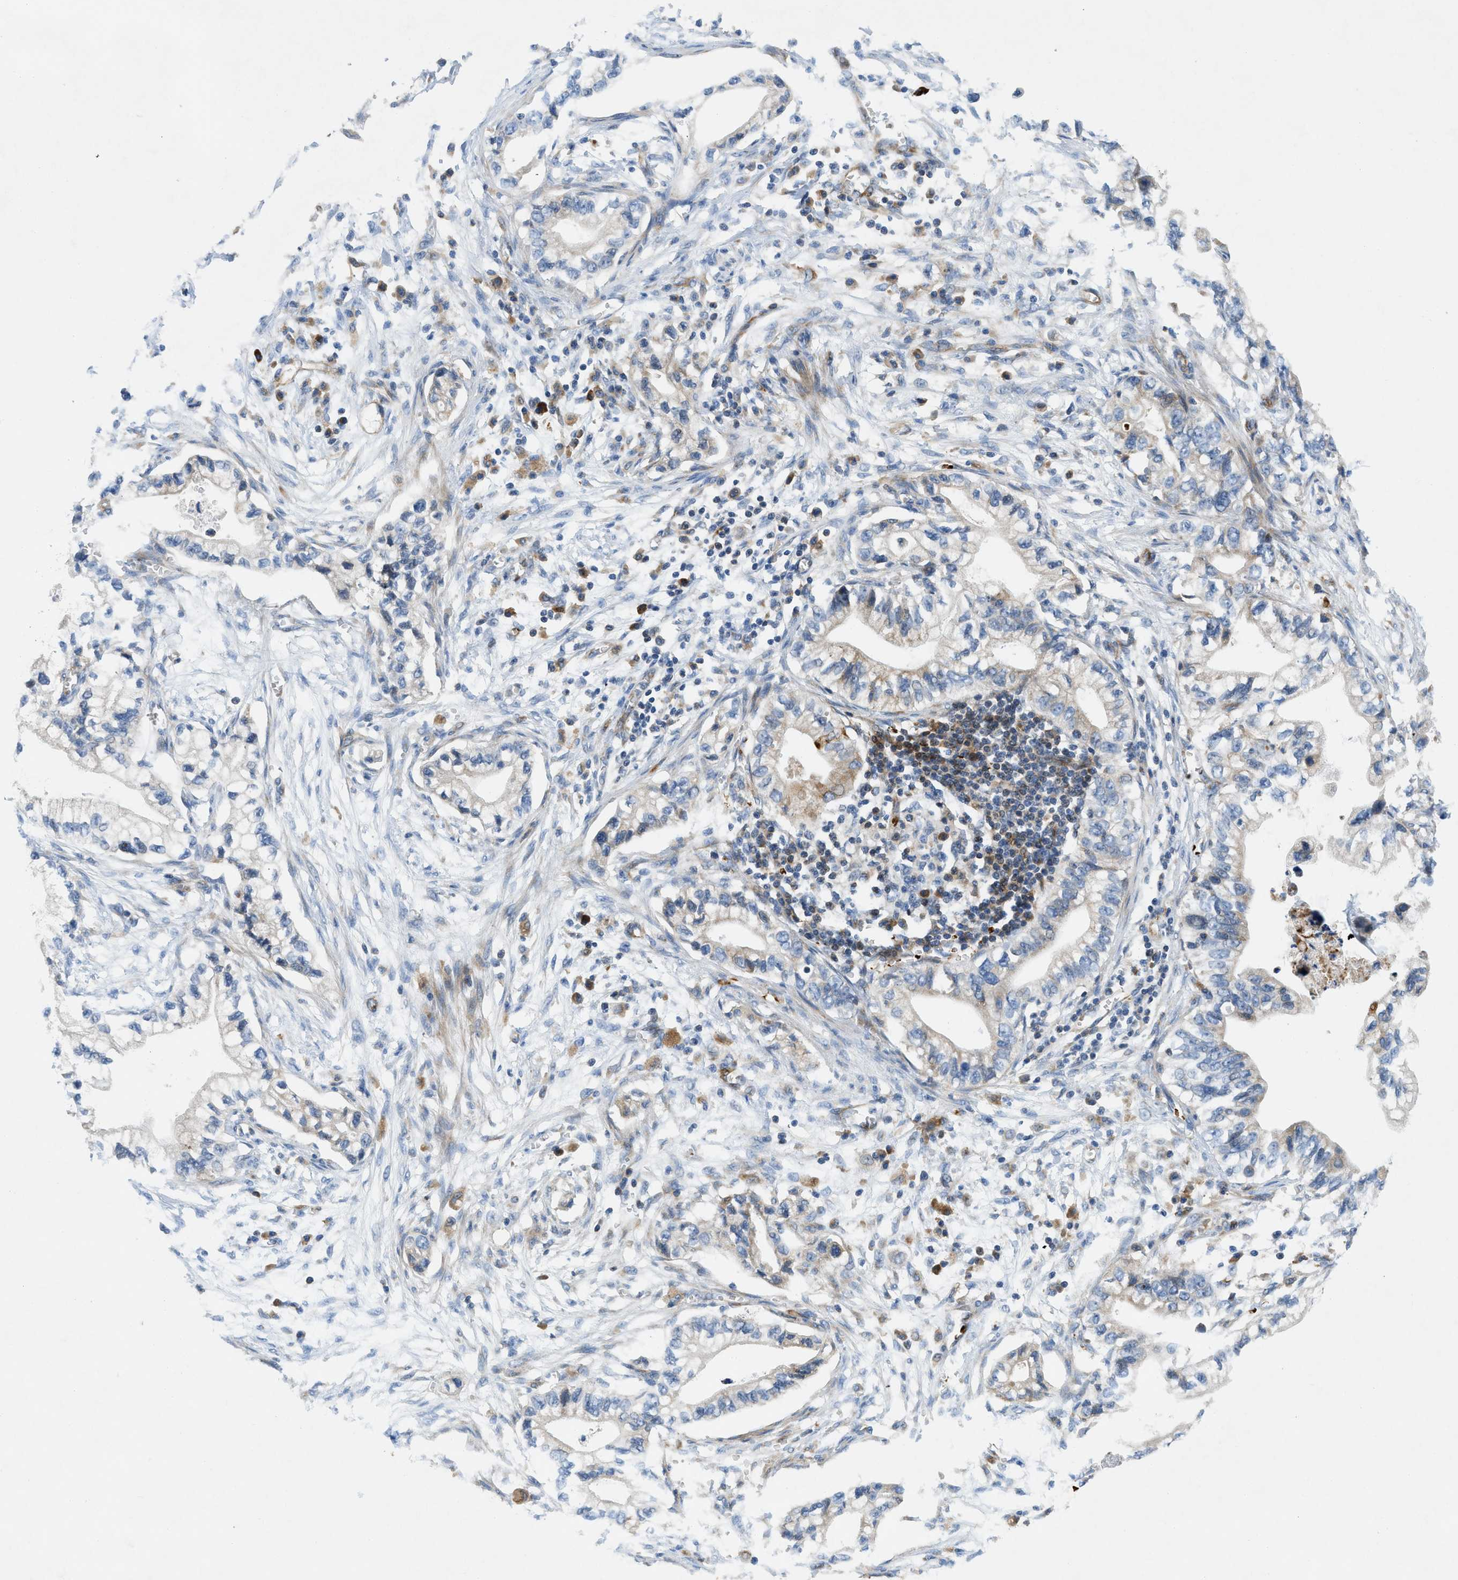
{"staining": {"intensity": "weak", "quantity": "<25%", "location": "cytoplasmic/membranous"}, "tissue": "pancreatic cancer", "cell_type": "Tumor cells", "image_type": "cancer", "snomed": [{"axis": "morphology", "description": "Adenocarcinoma, NOS"}, {"axis": "topography", "description": "Pancreas"}], "caption": "Photomicrograph shows no protein staining in tumor cells of pancreatic cancer tissue.", "gene": "ZNF831", "patient": {"sex": "male", "age": 56}}